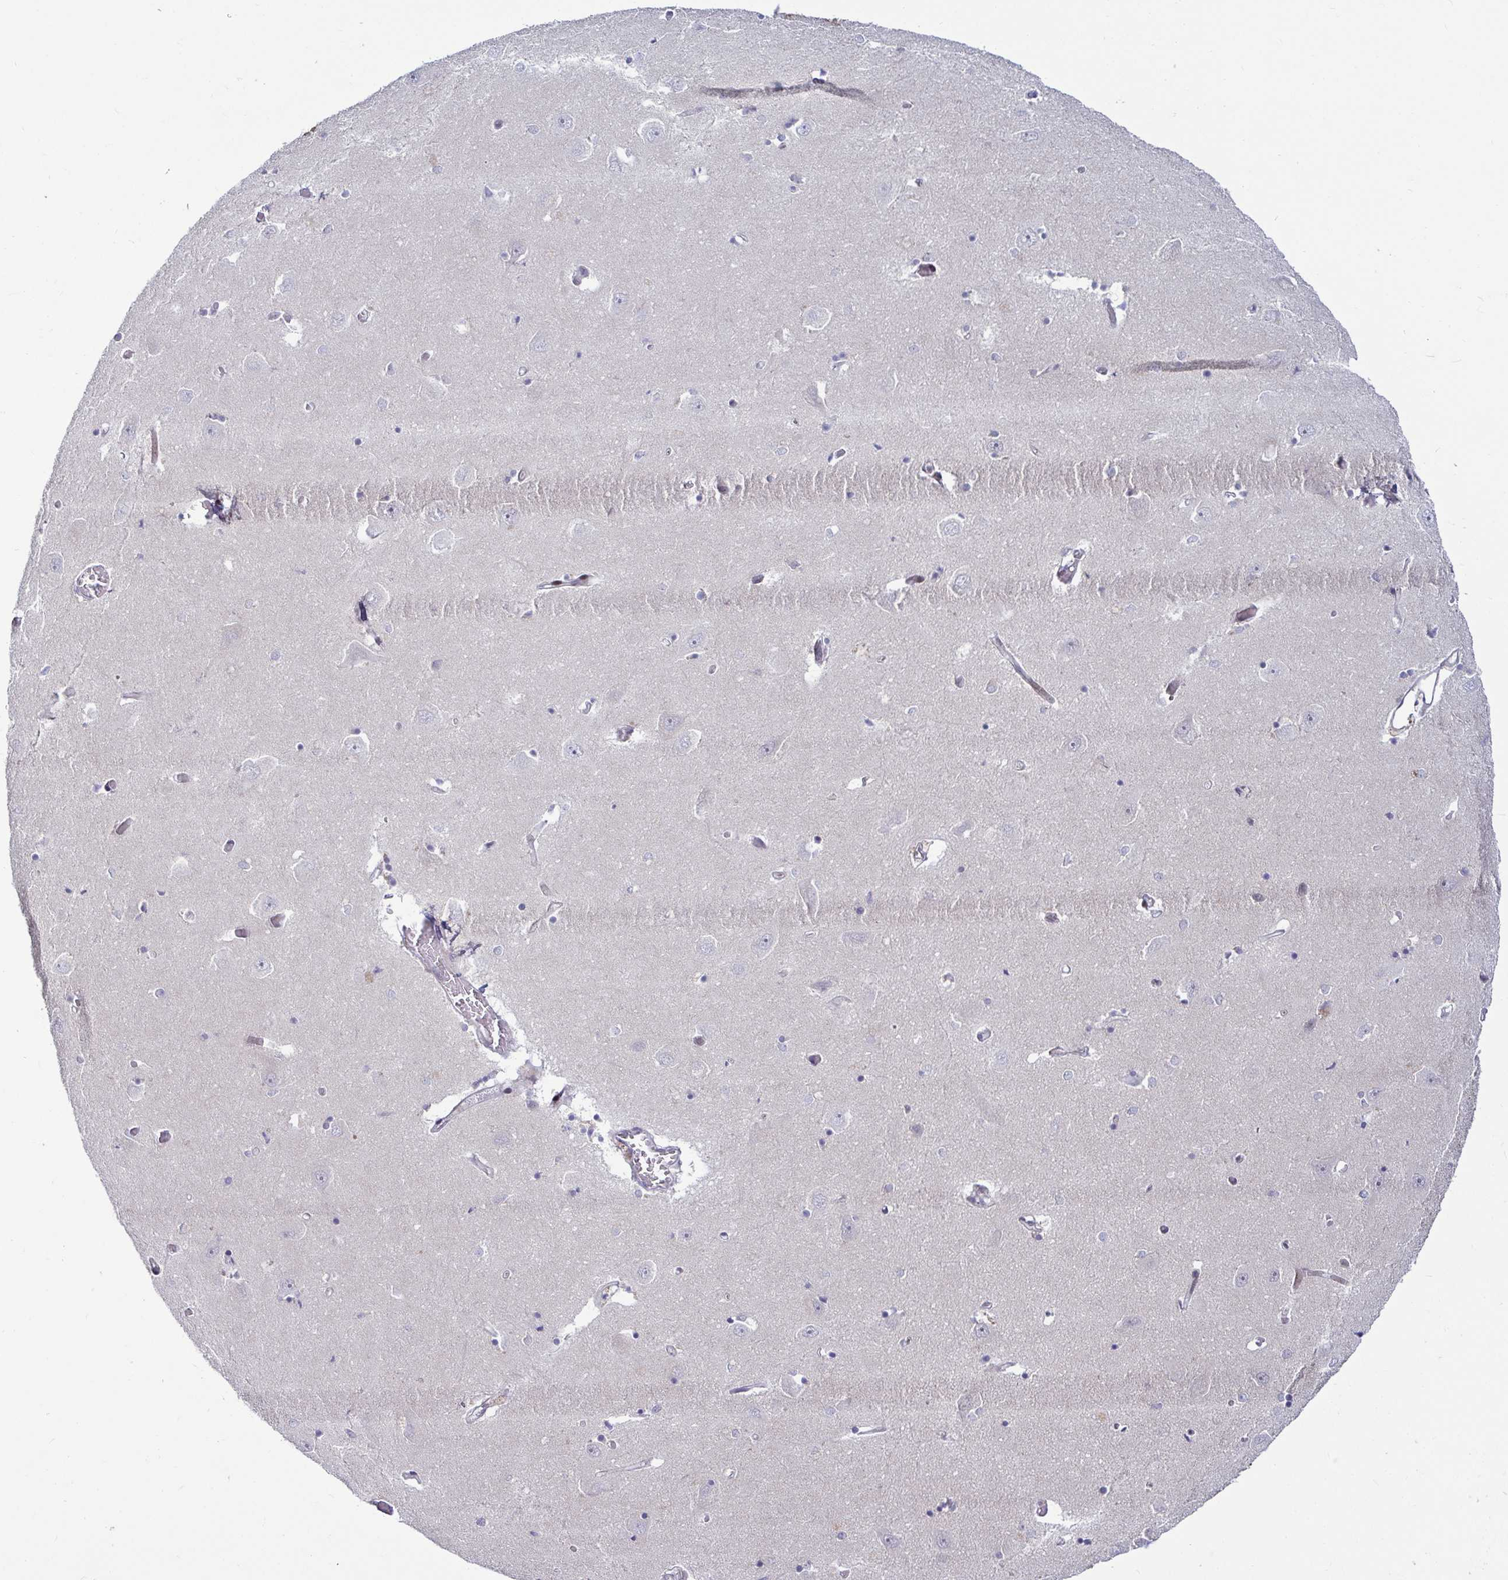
{"staining": {"intensity": "negative", "quantity": "none", "location": "none"}, "tissue": "caudate", "cell_type": "Glial cells", "image_type": "normal", "snomed": [{"axis": "morphology", "description": "Normal tissue, NOS"}, {"axis": "topography", "description": "Lateral ventricle wall"}, {"axis": "topography", "description": "Hippocampus"}], "caption": "This image is of benign caudate stained with immunohistochemistry to label a protein in brown with the nuclei are counter-stained blue. There is no expression in glial cells. The staining is performed using DAB brown chromogen with nuclei counter-stained in using hematoxylin.", "gene": "DZIP1", "patient": {"sex": "female", "age": 63}}